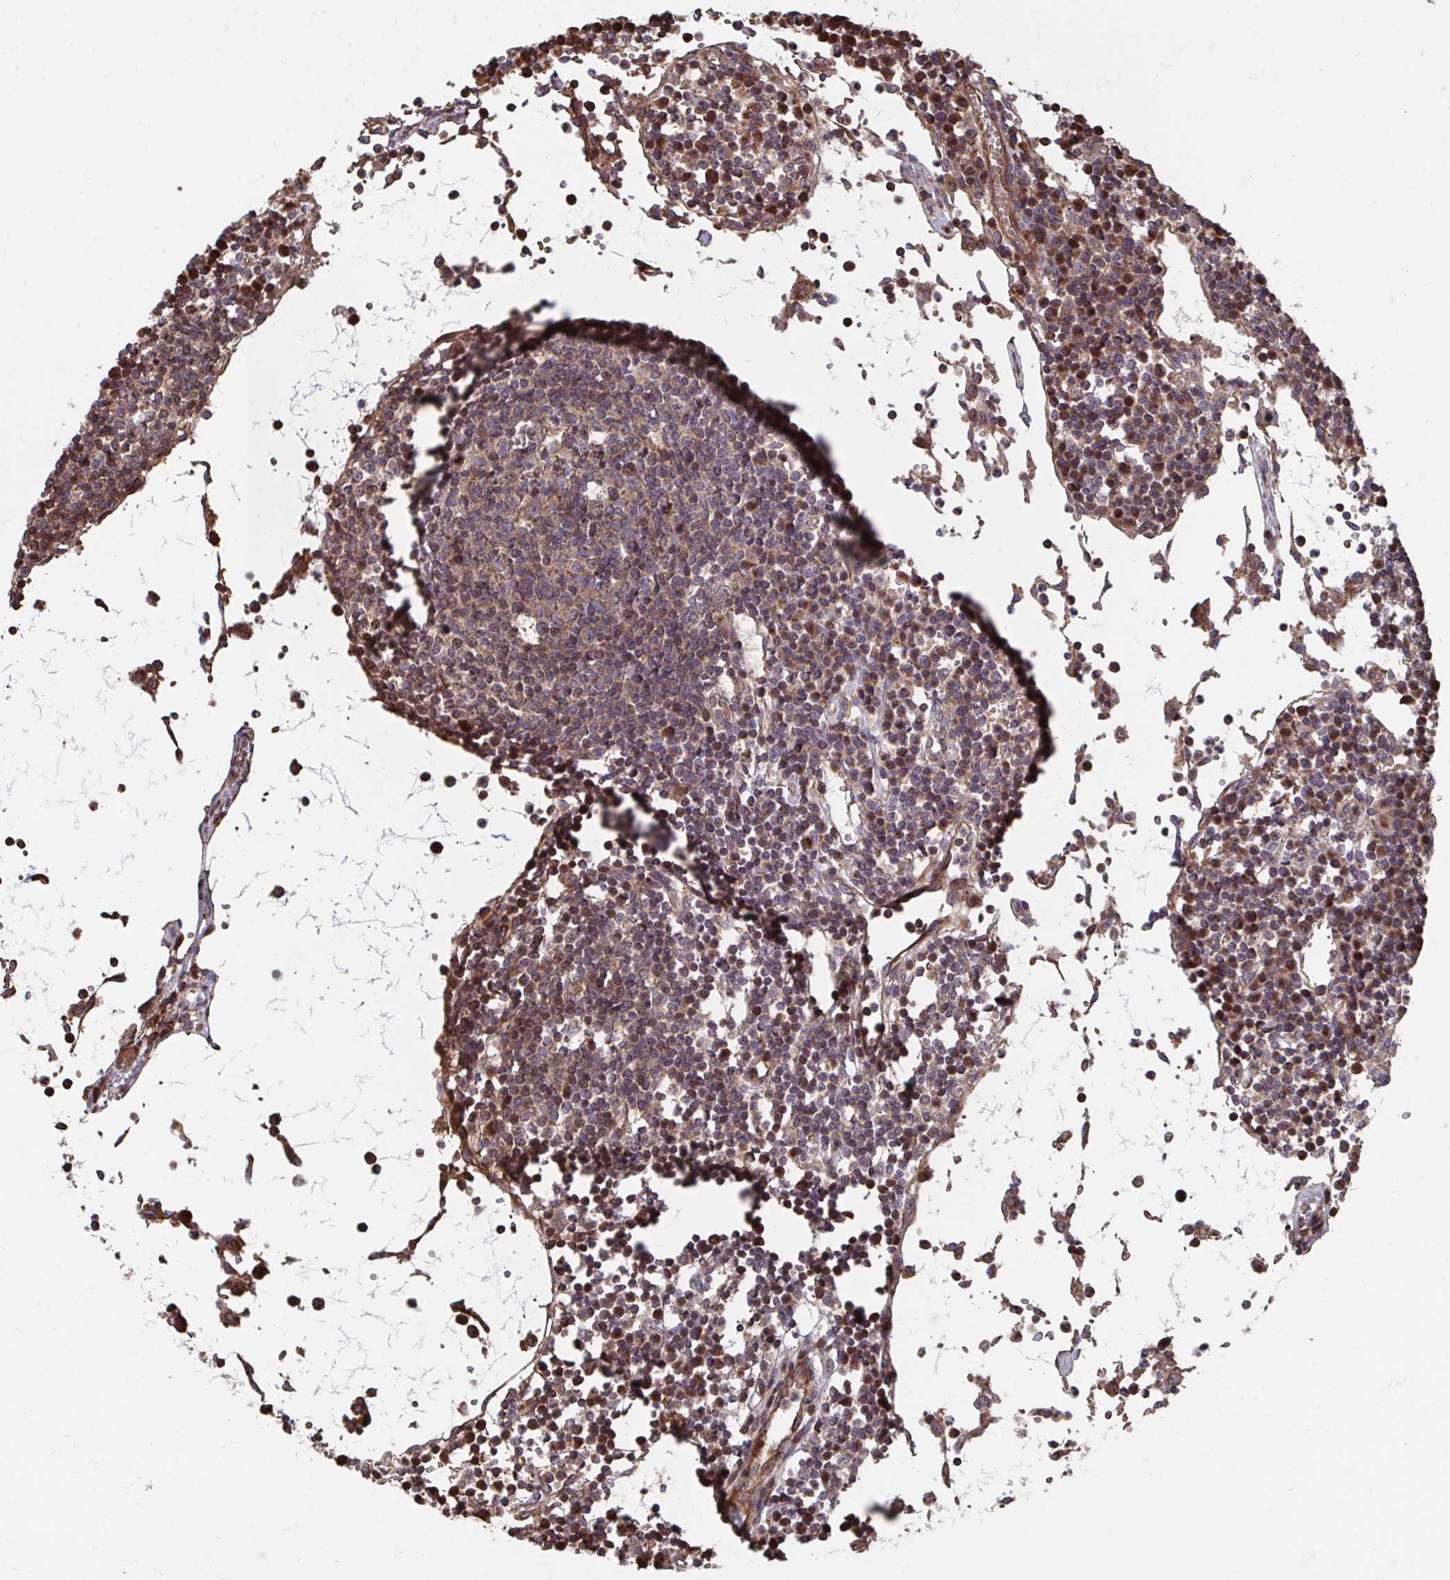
{"staining": {"intensity": "moderate", "quantity": "25%-75%", "location": "cytoplasmic/membranous"}, "tissue": "lymph node", "cell_type": "Non-germinal center cells", "image_type": "normal", "snomed": [{"axis": "morphology", "description": "Normal tissue, NOS"}, {"axis": "topography", "description": "Lymph node"}], "caption": "IHC micrograph of unremarkable lymph node: lymph node stained using immunohistochemistry reveals medium levels of moderate protein expression localized specifically in the cytoplasmic/membranous of non-germinal center cells, appearing as a cytoplasmic/membranous brown color.", "gene": "FAM89A", "patient": {"sex": "female", "age": 78}}